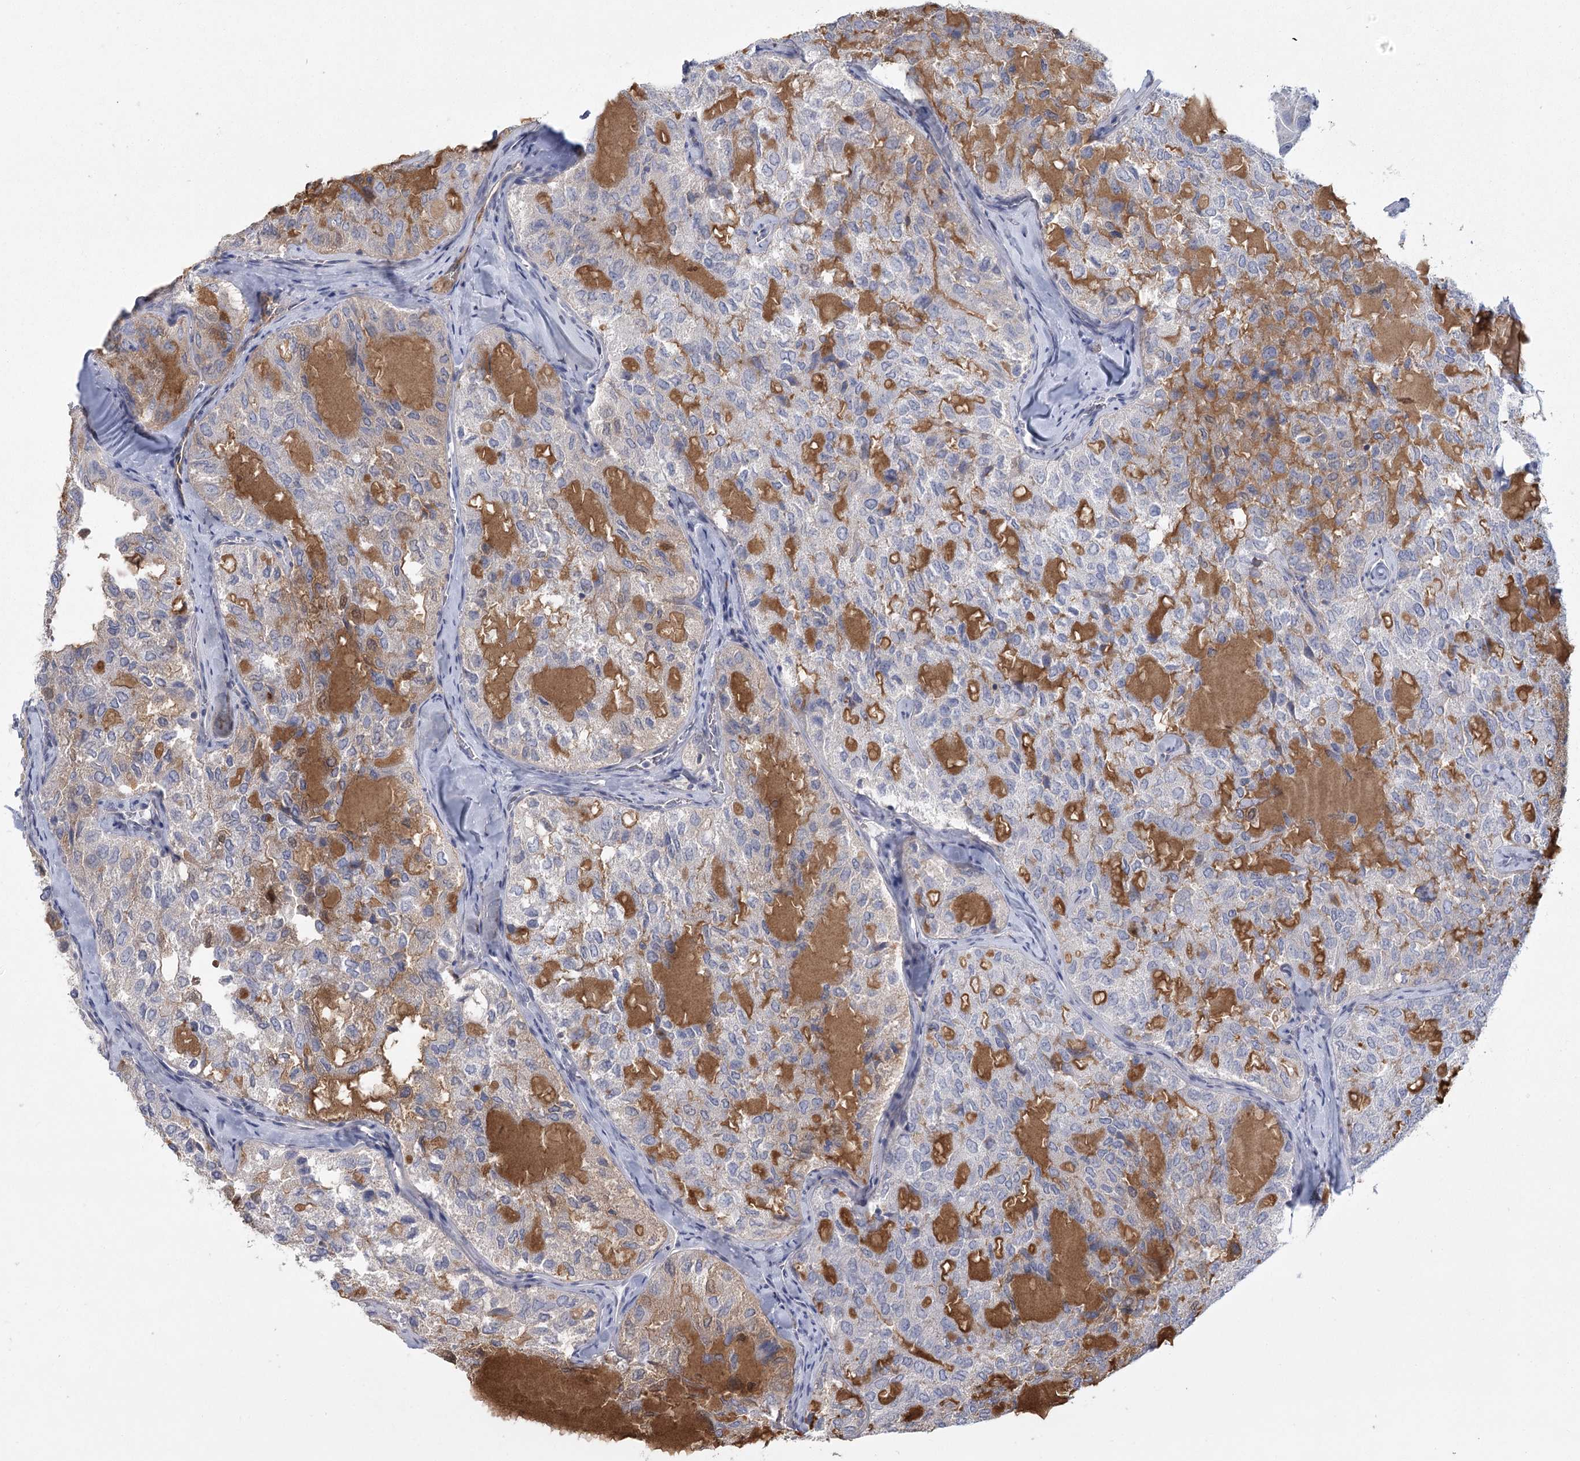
{"staining": {"intensity": "moderate", "quantity": "<25%", "location": "cytoplasmic/membranous"}, "tissue": "thyroid cancer", "cell_type": "Tumor cells", "image_type": "cancer", "snomed": [{"axis": "morphology", "description": "Follicular adenoma carcinoma, NOS"}, {"axis": "topography", "description": "Thyroid gland"}], "caption": "Immunohistochemistry image of human follicular adenoma carcinoma (thyroid) stained for a protein (brown), which demonstrates low levels of moderate cytoplasmic/membranous staining in approximately <25% of tumor cells.", "gene": "FAM76B", "patient": {"sex": "male", "age": 75}}